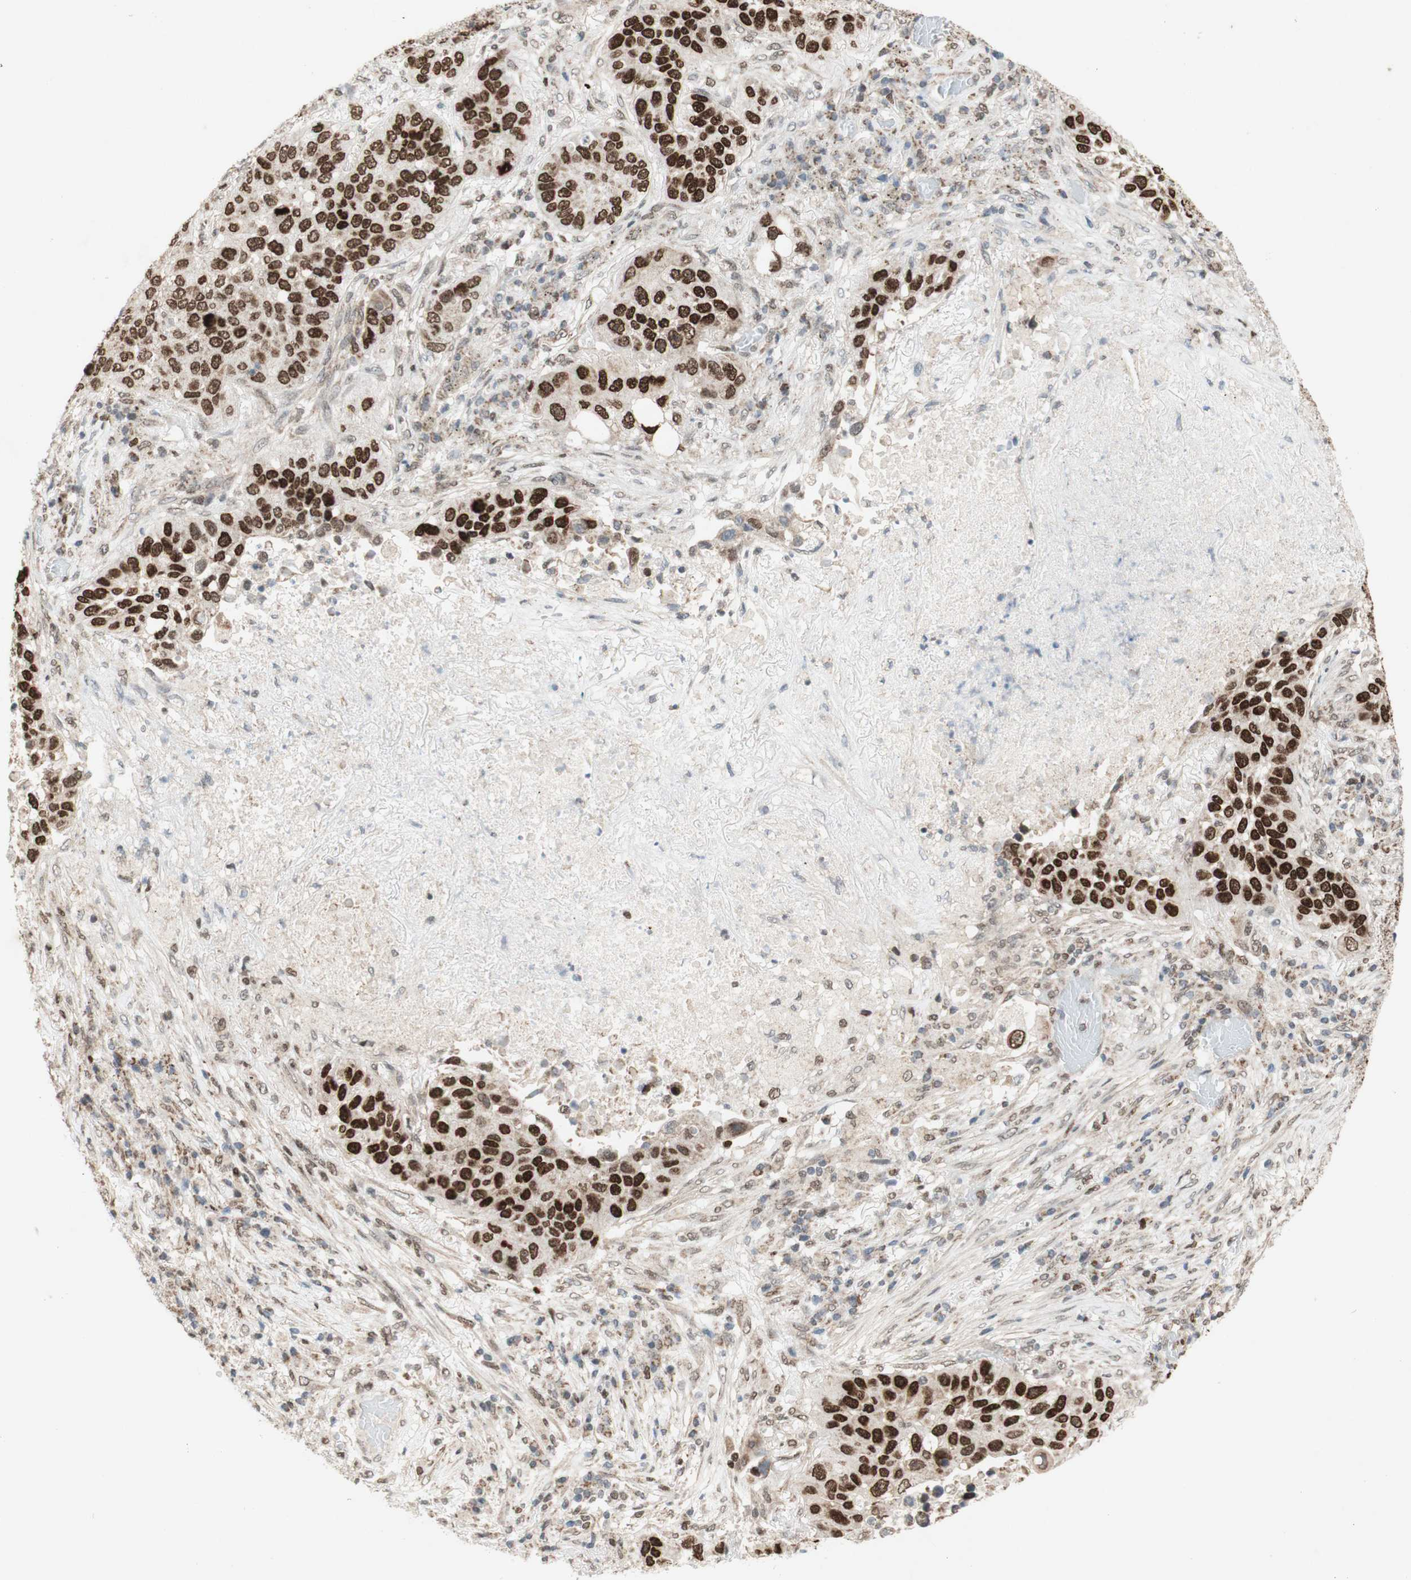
{"staining": {"intensity": "strong", "quantity": ">75%", "location": "nuclear"}, "tissue": "lung cancer", "cell_type": "Tumor cells", "image_type": "cancer", "snomed": [{"axis": "morphology", "description": "Squamous cell carcinoma, NOS"}, {"axis": "topography", "description": "Lung"}], "caption": "The micrograph shows immunohistochemical staining of lung cancer. There is strong nuclear expression is appreciated in about >75% of tumor cells.", "gene": "DNMT3A", "patient": {"sex": "male", "age": 57}}